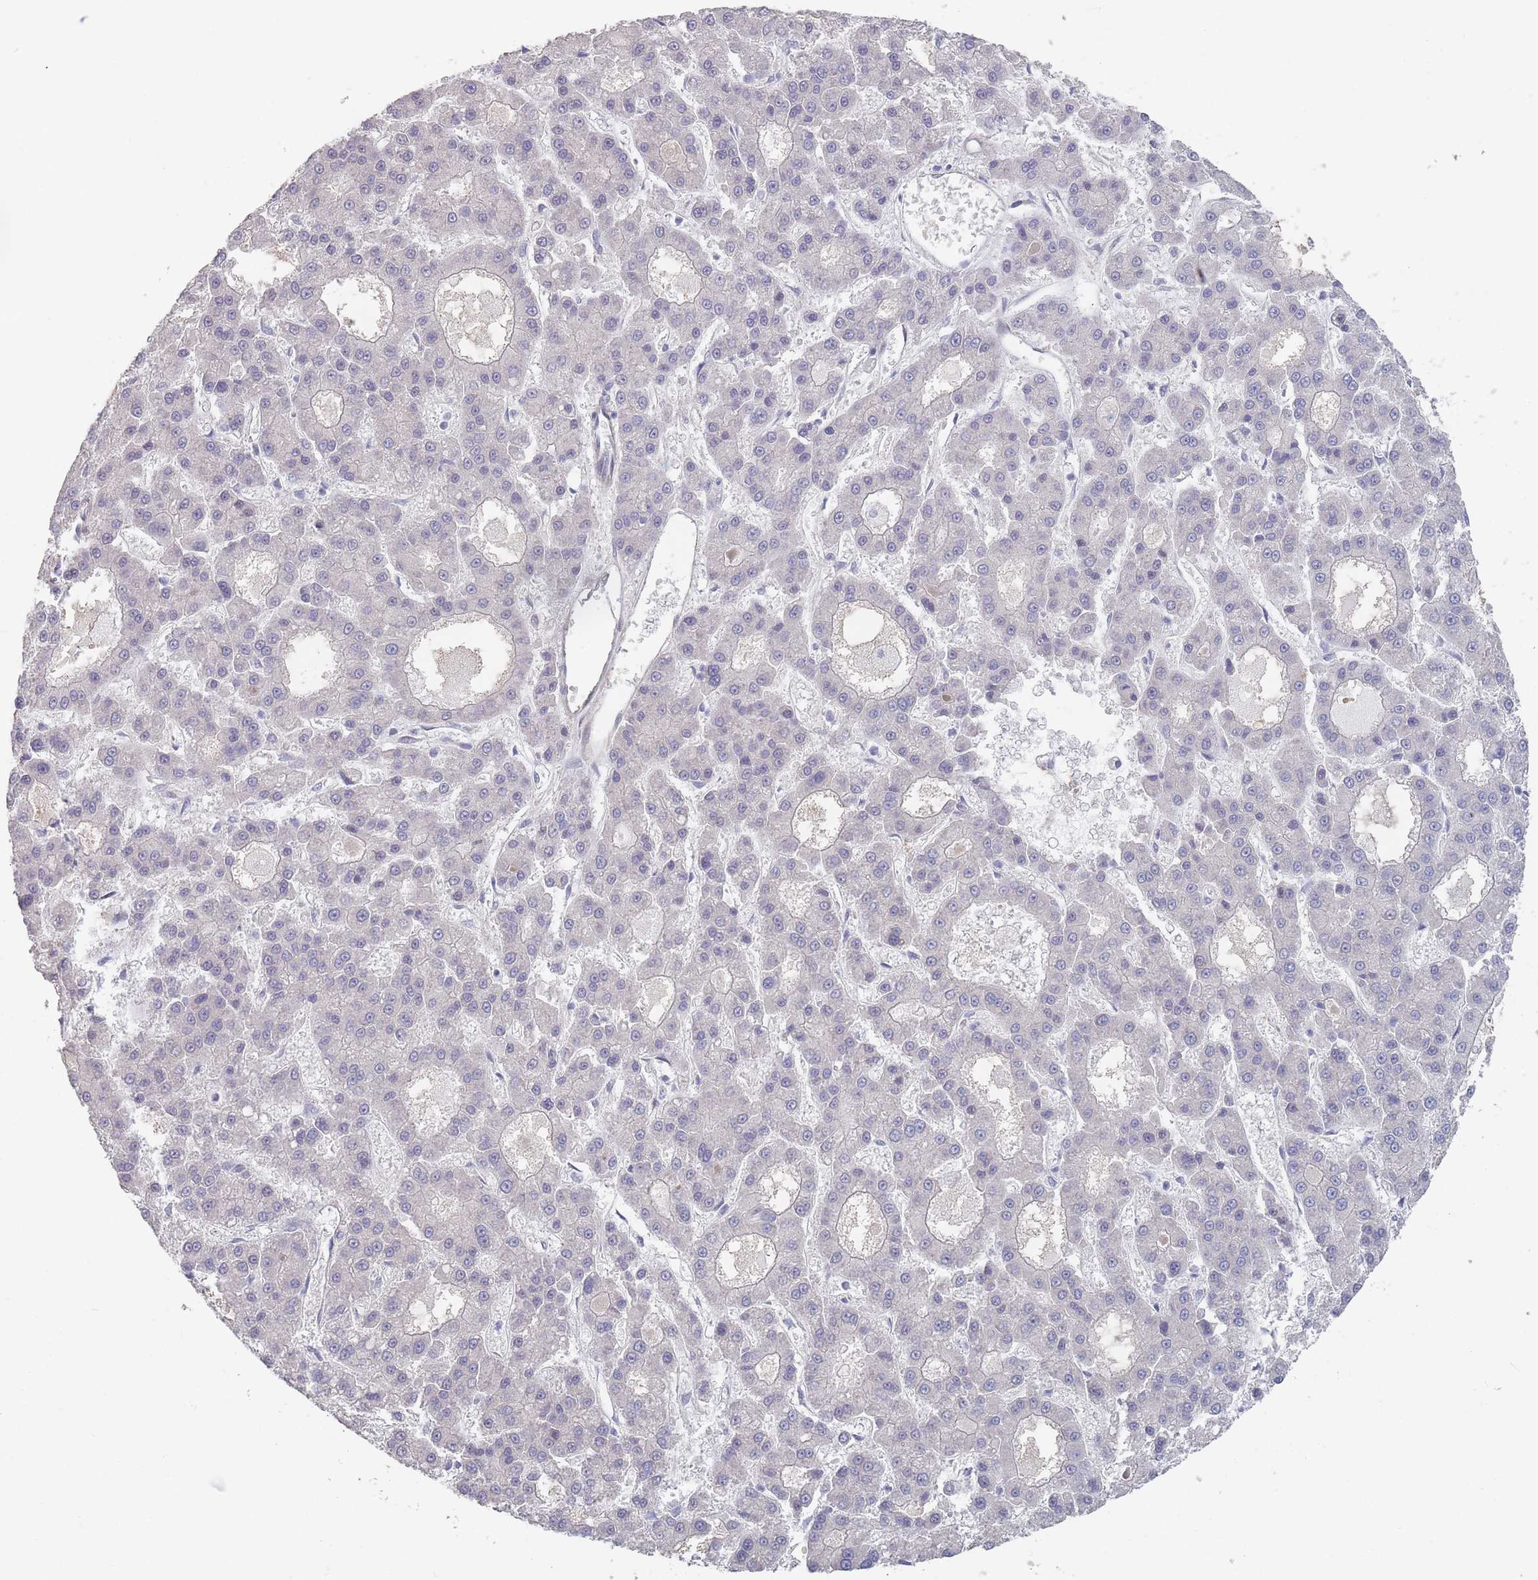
{"staining": {"intensity": "negative", "quantity": "none", "location": "none"}, "tissue": "liver cancer", "cell_type": "Tumor cells", "image_type": "cancer", "snomed": [{"axis": "morphology", "description": "Carcinoma, Hepatocellular, NOS"}, {"axis": "topography", "description": "Liver"}], "caption": "Tumor cells show no significant protein positivity in liver cancer.", "gene": "ANKRD10", "patient": {"sex": "male", "age": 70}}